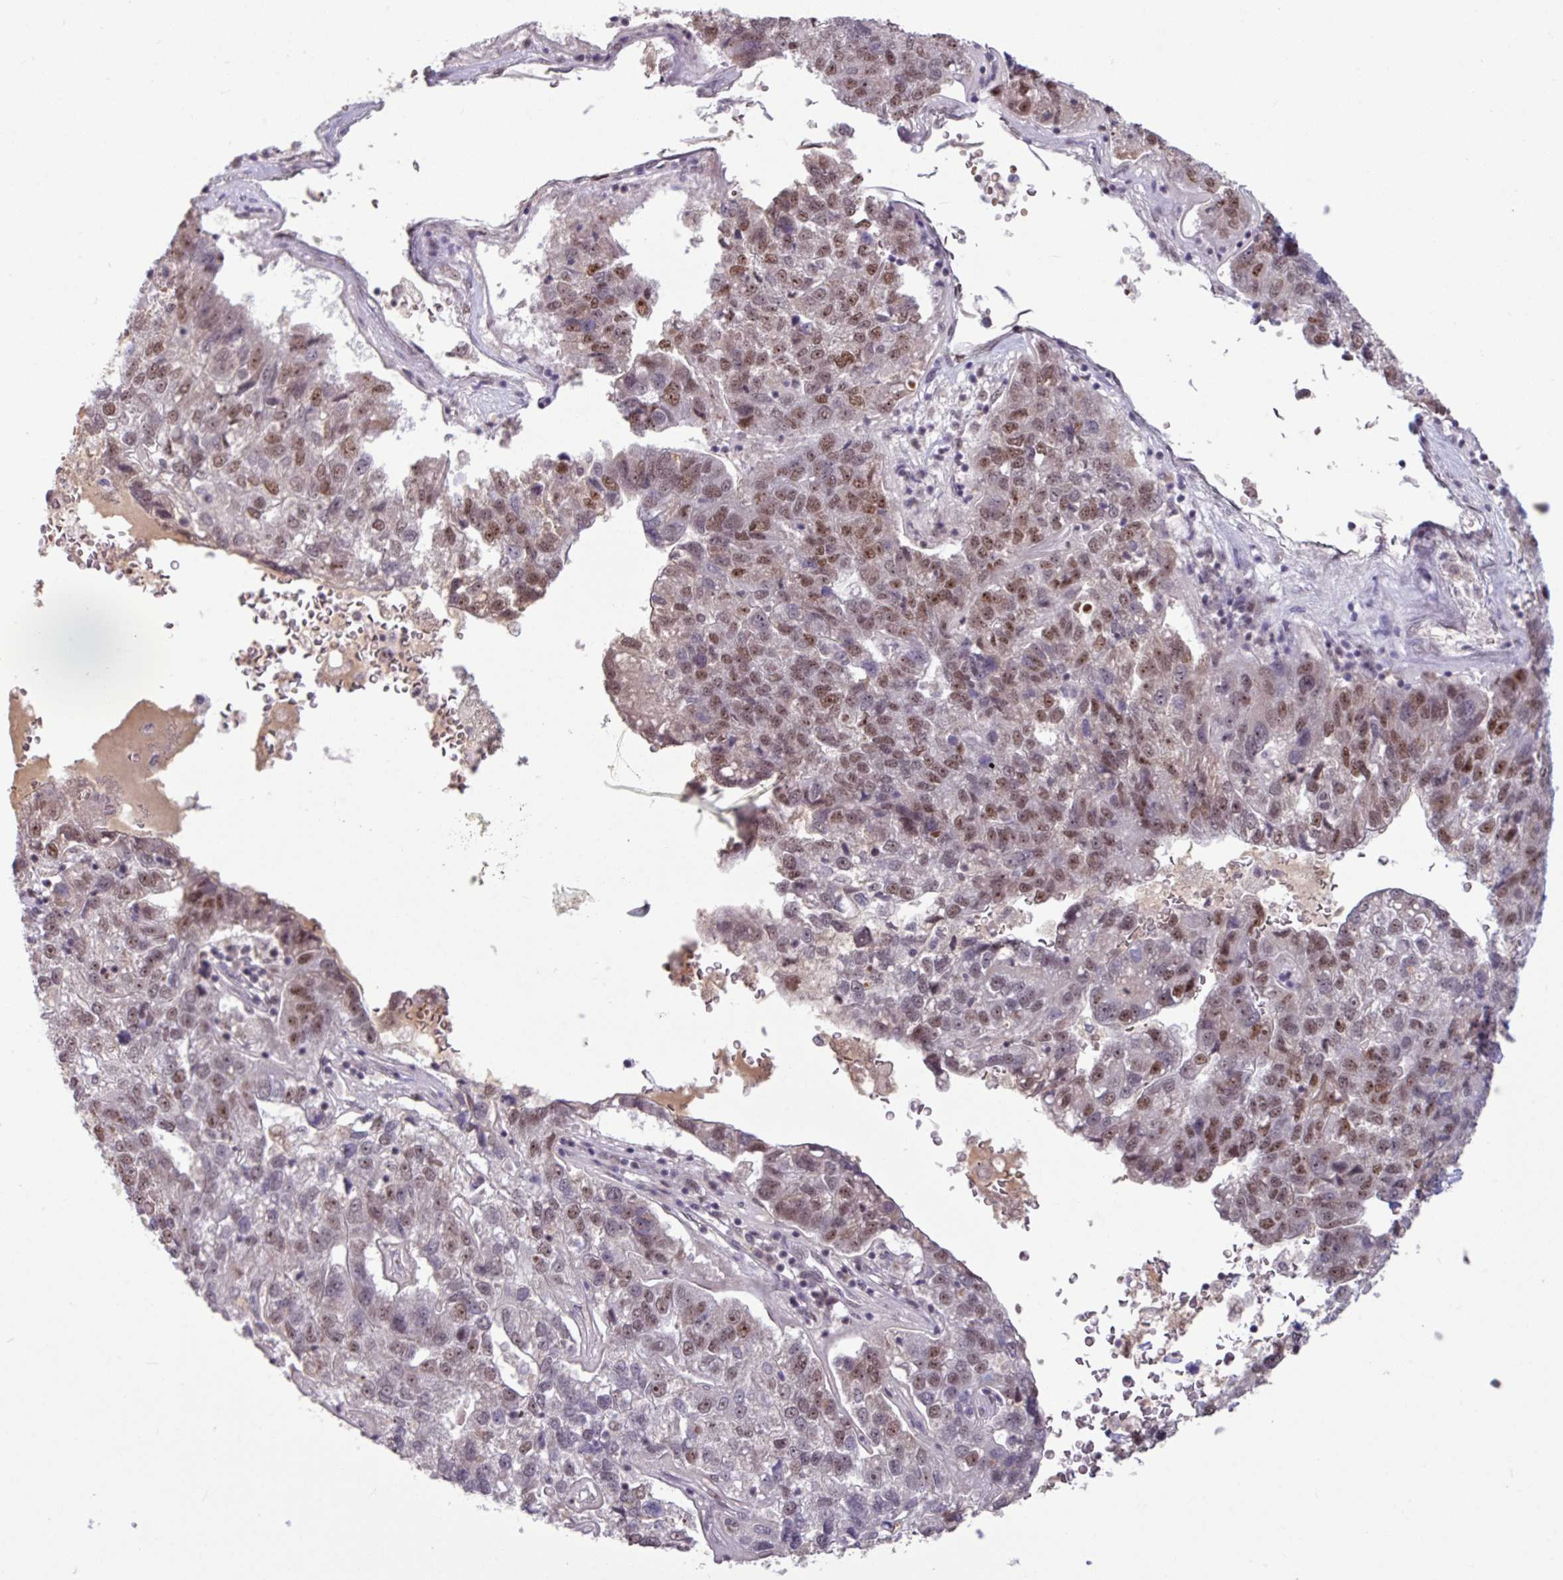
{"staining": {"intensity": "moderate", "quantity": ">75%", "location": "nuclear"}, "tissue": "pancreatic cancer", "cell_type": "Tumor cells", "image_type": "cancer", "snomed": [{"axis": "morphology", "description": "Adenocarcinoma, NOS"}, {"axis": "topography", "description": "Pancreas"}], "caption": "Approximately >75% of tumor cells in pancreatic adenocarcinoma display moderate nuclear protein staining as visualized by brown immunohistochemical staining.", "gene": "TDG", "patient": {"sex": "female", "age": 61}}